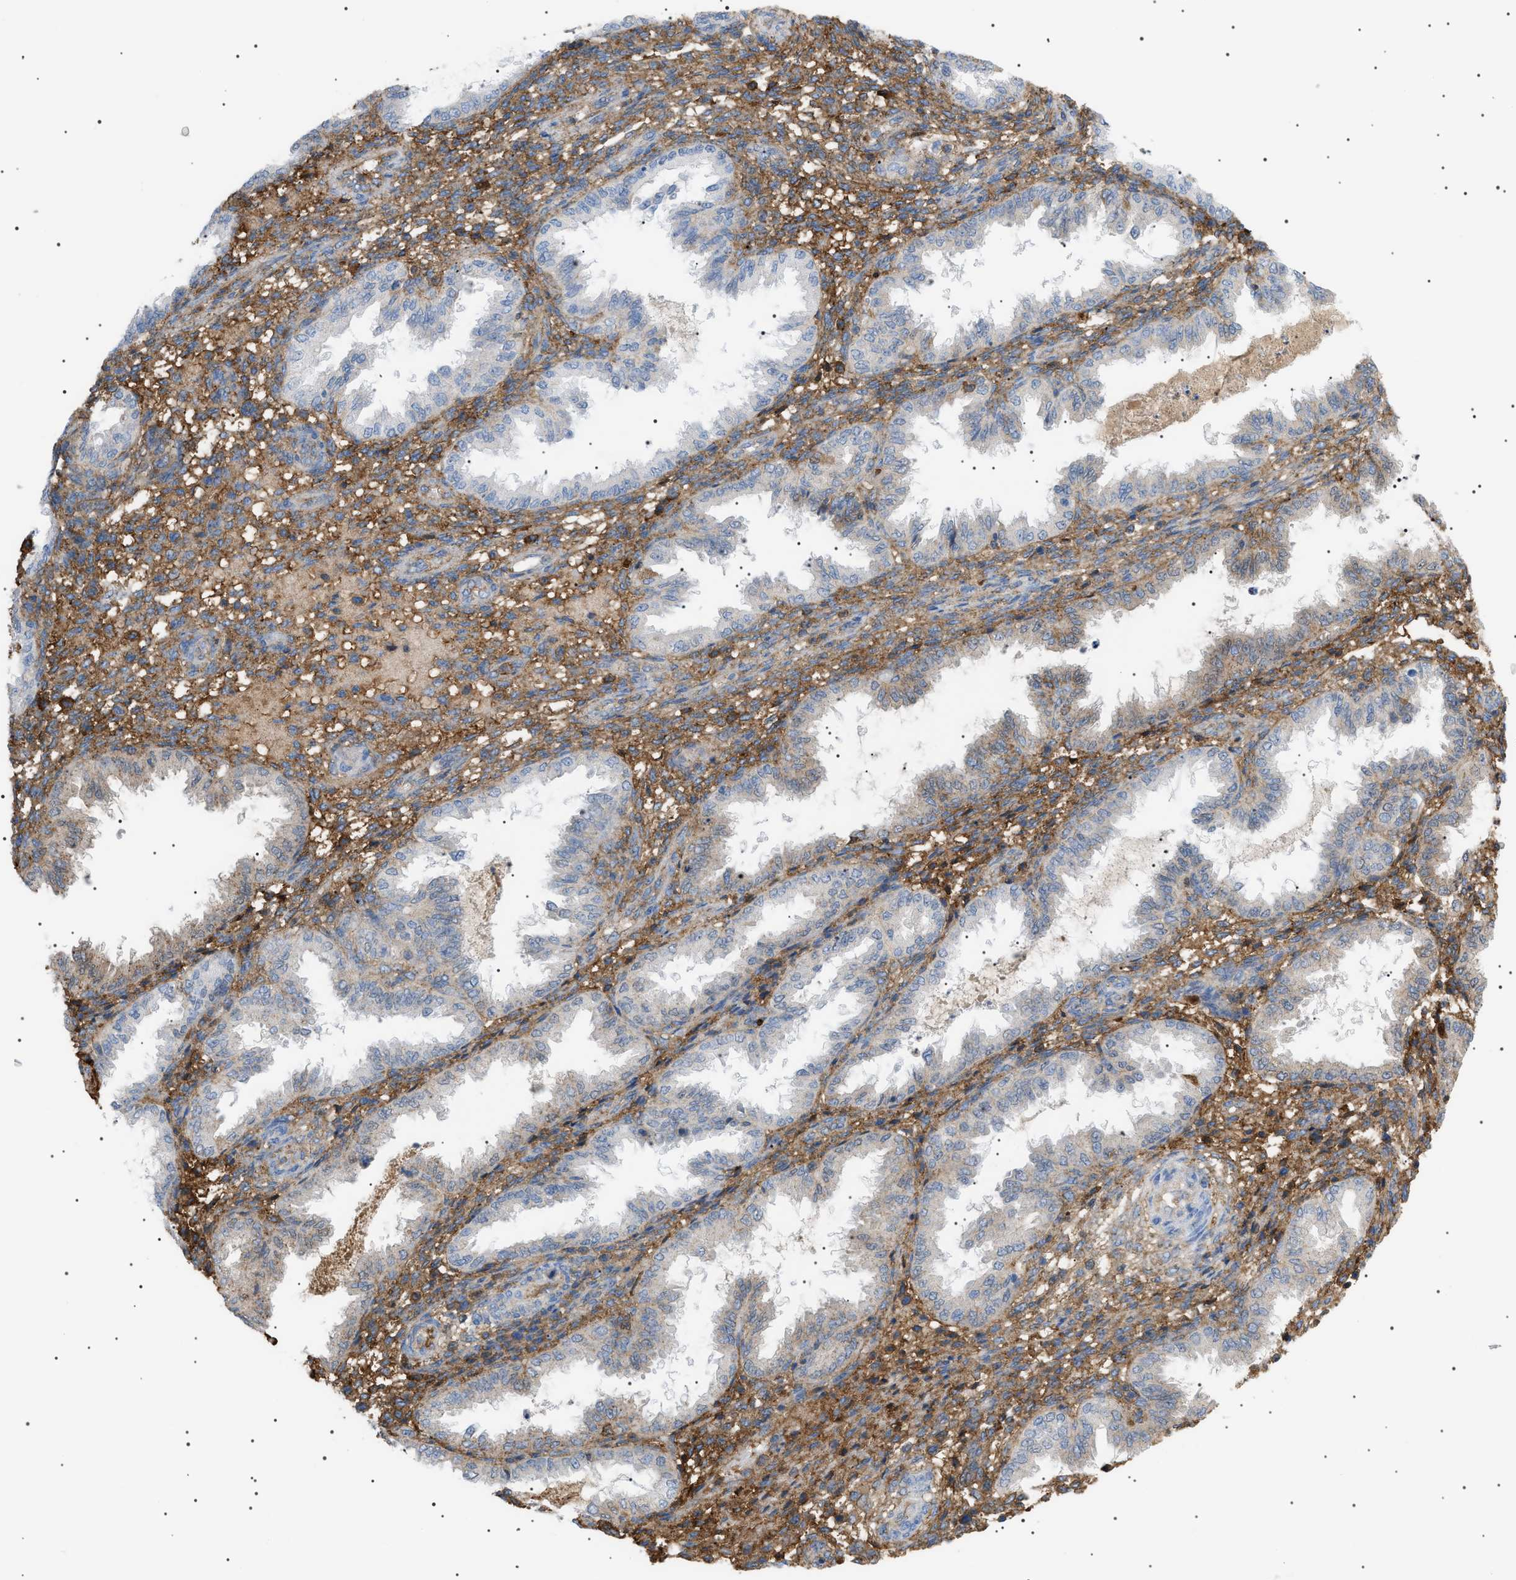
{"staining": {"intensity": "negative", "quantity": "none", "location": "none"}, "tissue": "endometrium", "cell_type": "Cells in endometrial stroma", "image_type": "normal", "snomed": [{"axis": "morphology", "description": "Normal tissue, NOS"}, {"axis": "topography", "description": "Endometrium"}], "caption": "This is an IHC photomicrograph of benign endometrium. There is no expression in cells in endometrial stroma.", "gene": "LPA", "patient": {"sex": "female", "age": 33}}